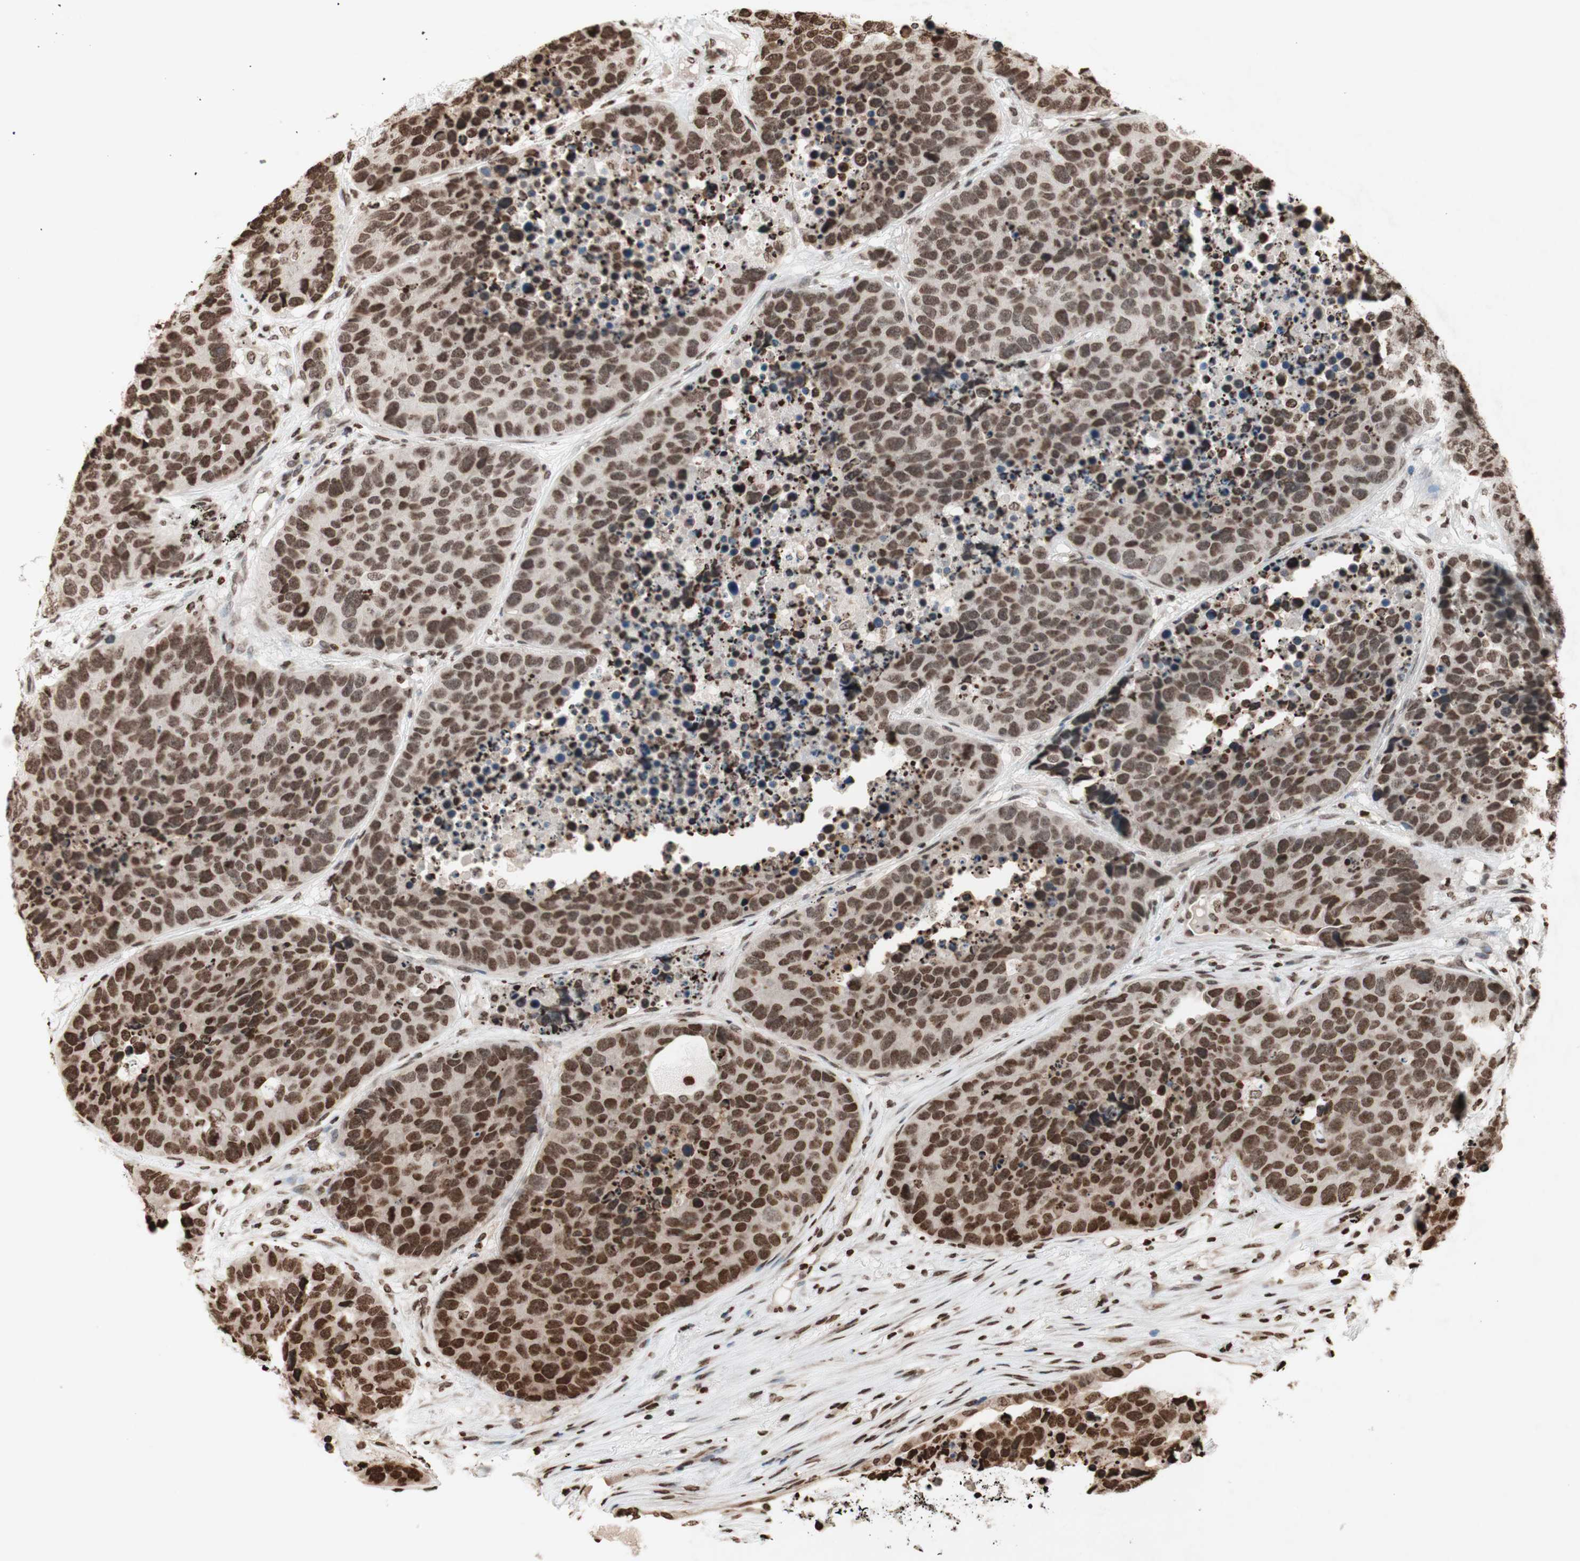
{"staining": {"intensity": "moderate", "quantity": ">75%", "location": "cytoplasmic/membranous,nuclear"}, "tissue": "carcinoid", "cell_type": "Tumor cells", "image_type": "cancer", "snomed": [{"axis": "morphology", "description": "Carcinoid, malignant, NOS"}, {"axis": "topography", "description": "Lung"}], "caption": "Immunohistochemistry (IHC) (DAB (3,3'-diaminobenzidine)) staining of malignant carcinoid reveals moderate cytoplasmic/membranous and nuclear protein staining in approximately >75% of tumor cells.", "gene": "NCOA3", "patient": {"sex": "male", "age": 60}}